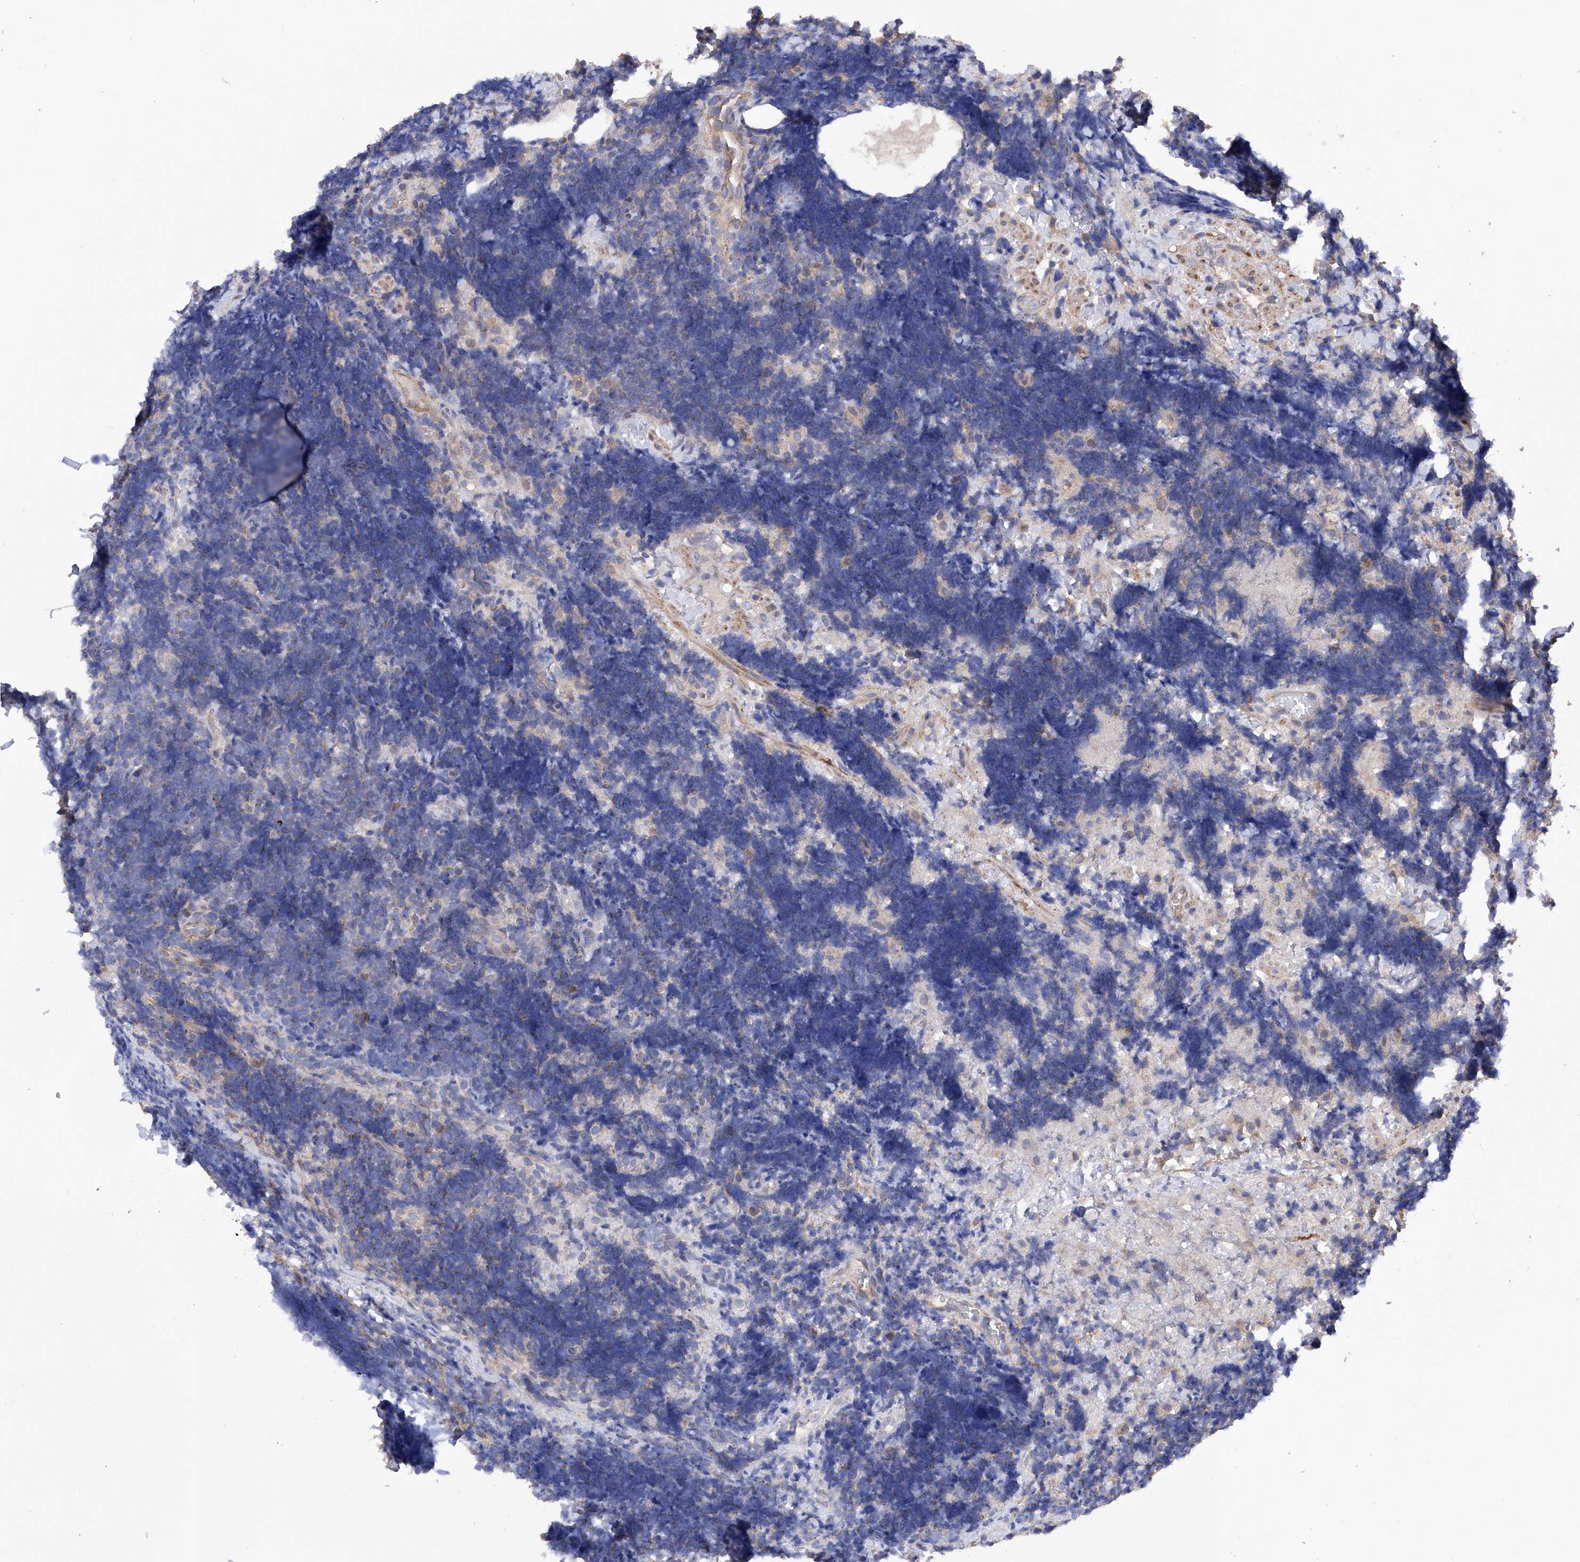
{"staining": {"intensity": "negative", "quantity": "none", "location": "none"}, "tissue": "lymphoma", "cell_type": "Tumor cells", "image_type": "cancer", "snomed": [{"axis": "morphology", "description": "Malignant lymphoma, non-Hodgkin's type, High grade"}, {"axis": "topography", "description": "Lymph node"}], "caption": "Immunohistochemistry (IHC) photomicrograph of neoplastic tissue: human high-grade malignant lymphoma, non-Hodgkin's type stained with DAB (3,3'-diaminobenzidine) displays no significant protein staining in tumor cells.", "gene": "EFCAB2", "patient": {"sex": "male", "age": 13}}